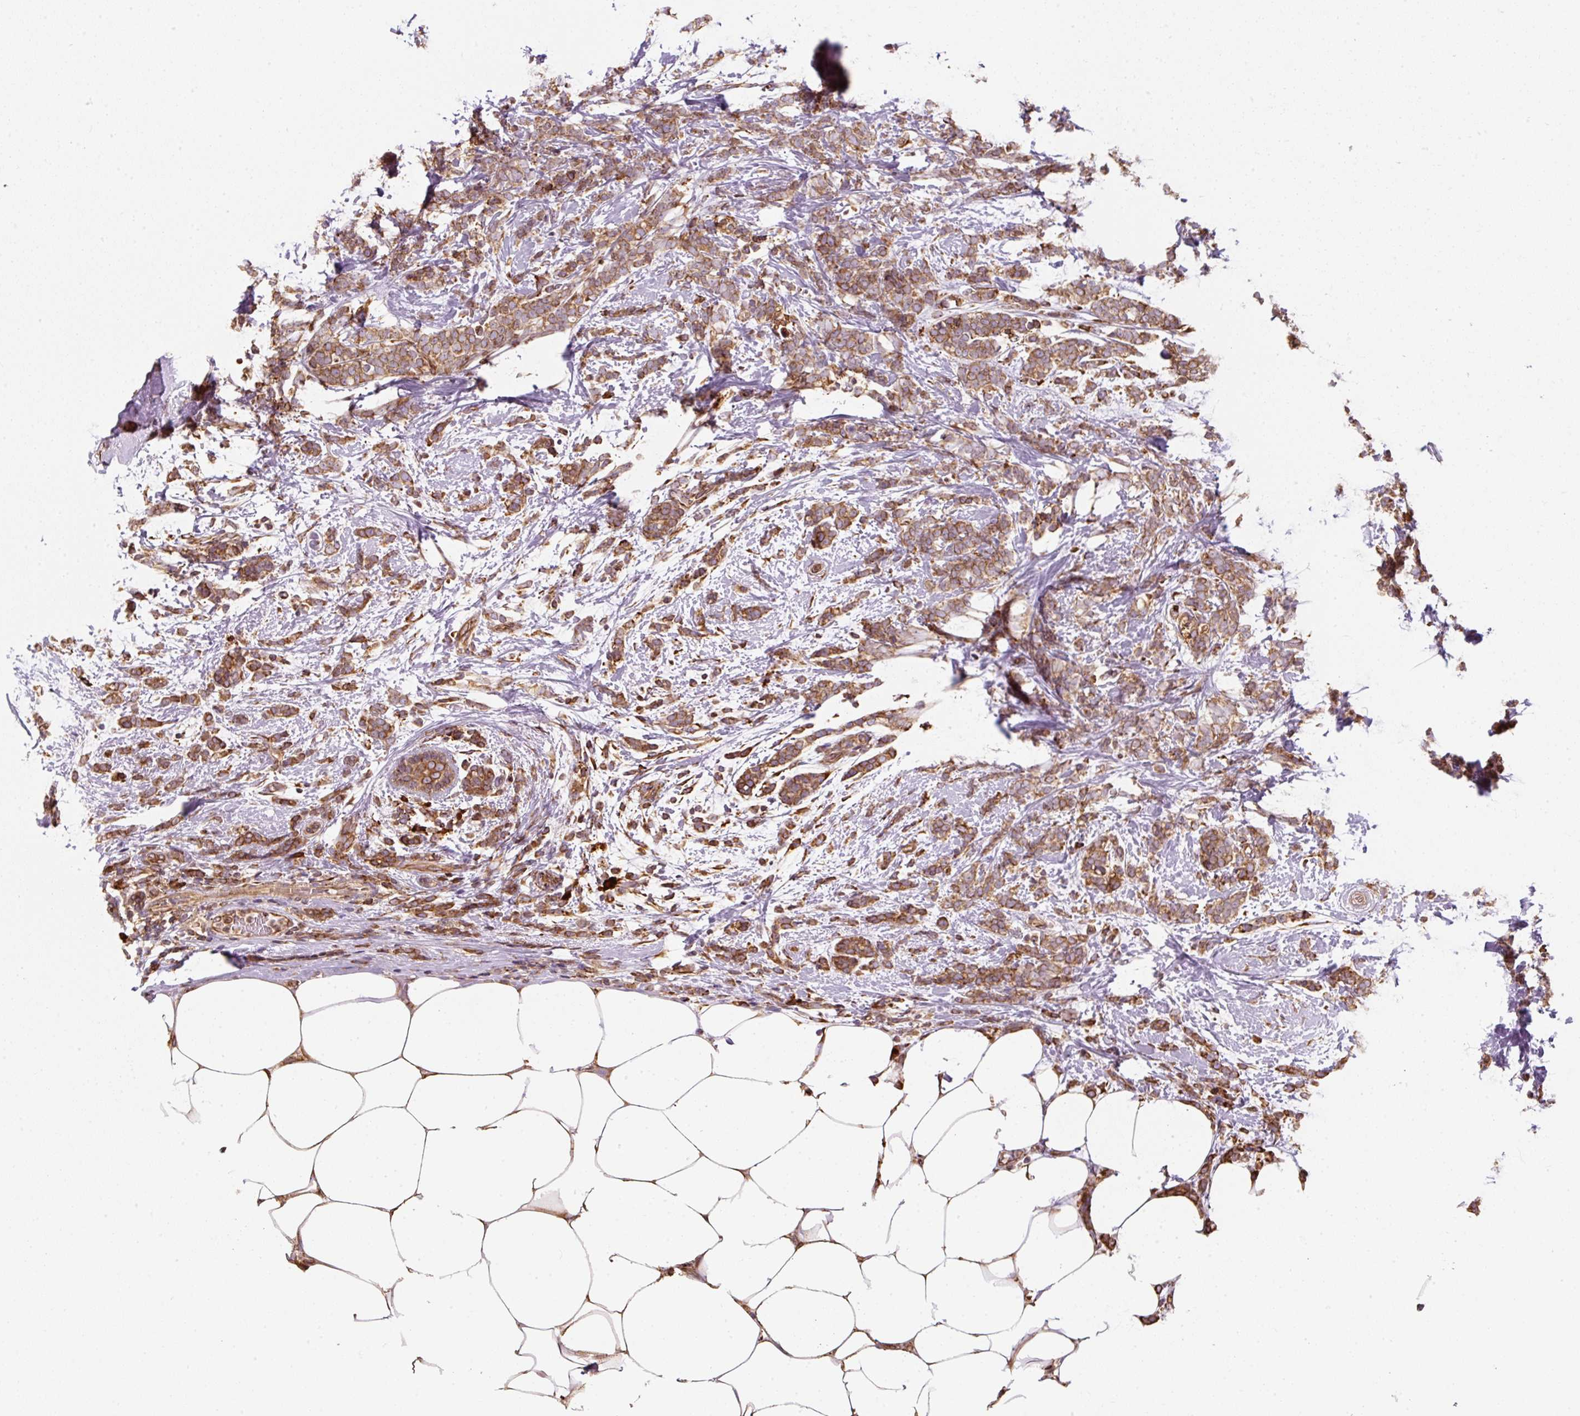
{"staining": {"intensity": "moderate", "quantity": ">75%", "location": "cytoplasmic/membranous"}, "tissue": "breast cancer", "cell_type": "Tumor cells", "image_type": "cancer", "snomed": [{"axis": "morphology", "description": "Lobular carcinoma"}, {"axis": "topography", "description": "Breast"}], "caption": "This is a photomicrograph of IHC staining of breast cancer, which shows moderate positivity in the cytoplasmic/membranous of tumor cells.", "gene": "PRKCSH", "patient": {"sex": "female", "age": 58}}